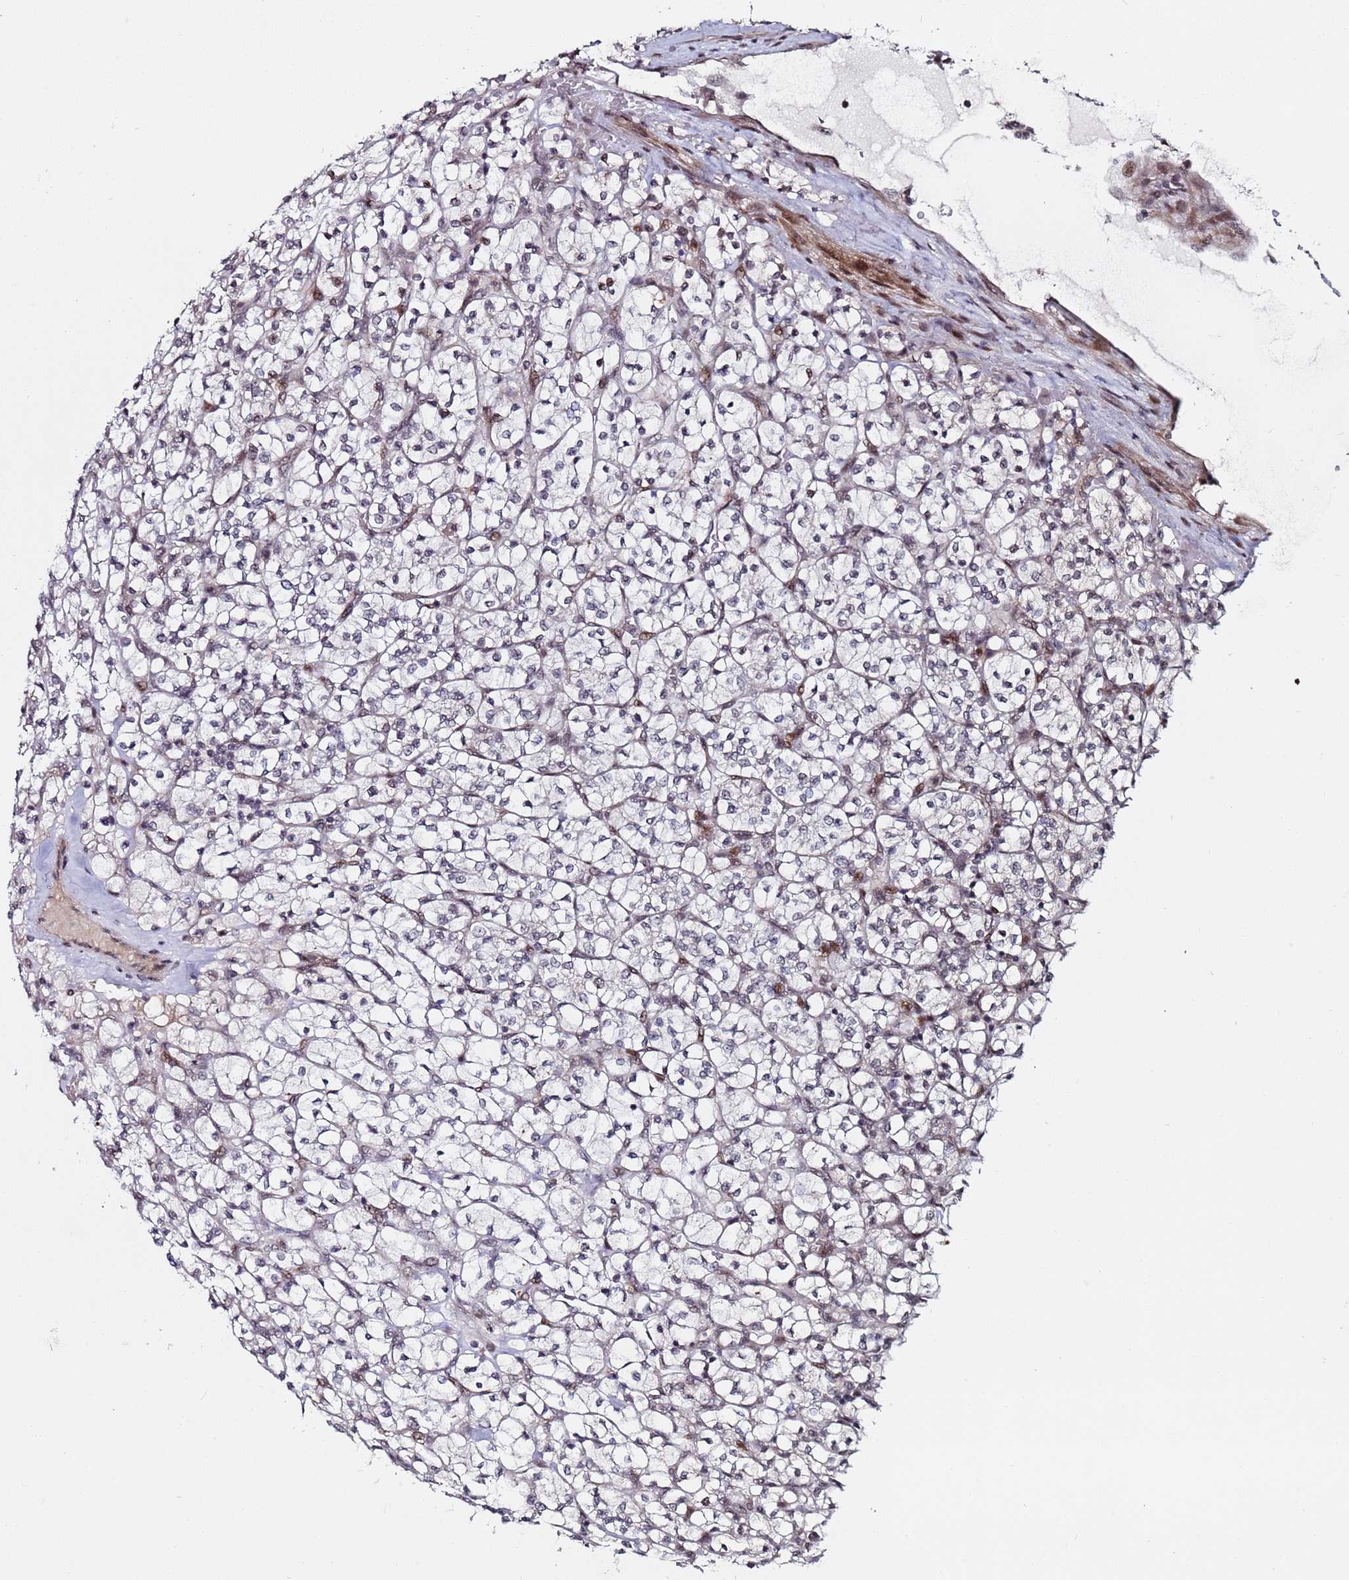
{"staining": {"intensity": "weak", "quantity": "<25%", "location": "nuclear"}, "tissue": "renal cancer", "cell_type": "Tumor cells", "image_type": "cancer", "snomed": [{"axis": "morphology", "description": "Adenocarcinoma, NOS"}, {"axis": "topography", "description": "Kidney"}], "caption": "High power microscopy photomicrograph of an IHC histopathology image of adenocarcinoma (renal), revealing no significant staining in tumor cells.", "gene": "PPM1H", "patient": {"sex": "female", "age": 64}}